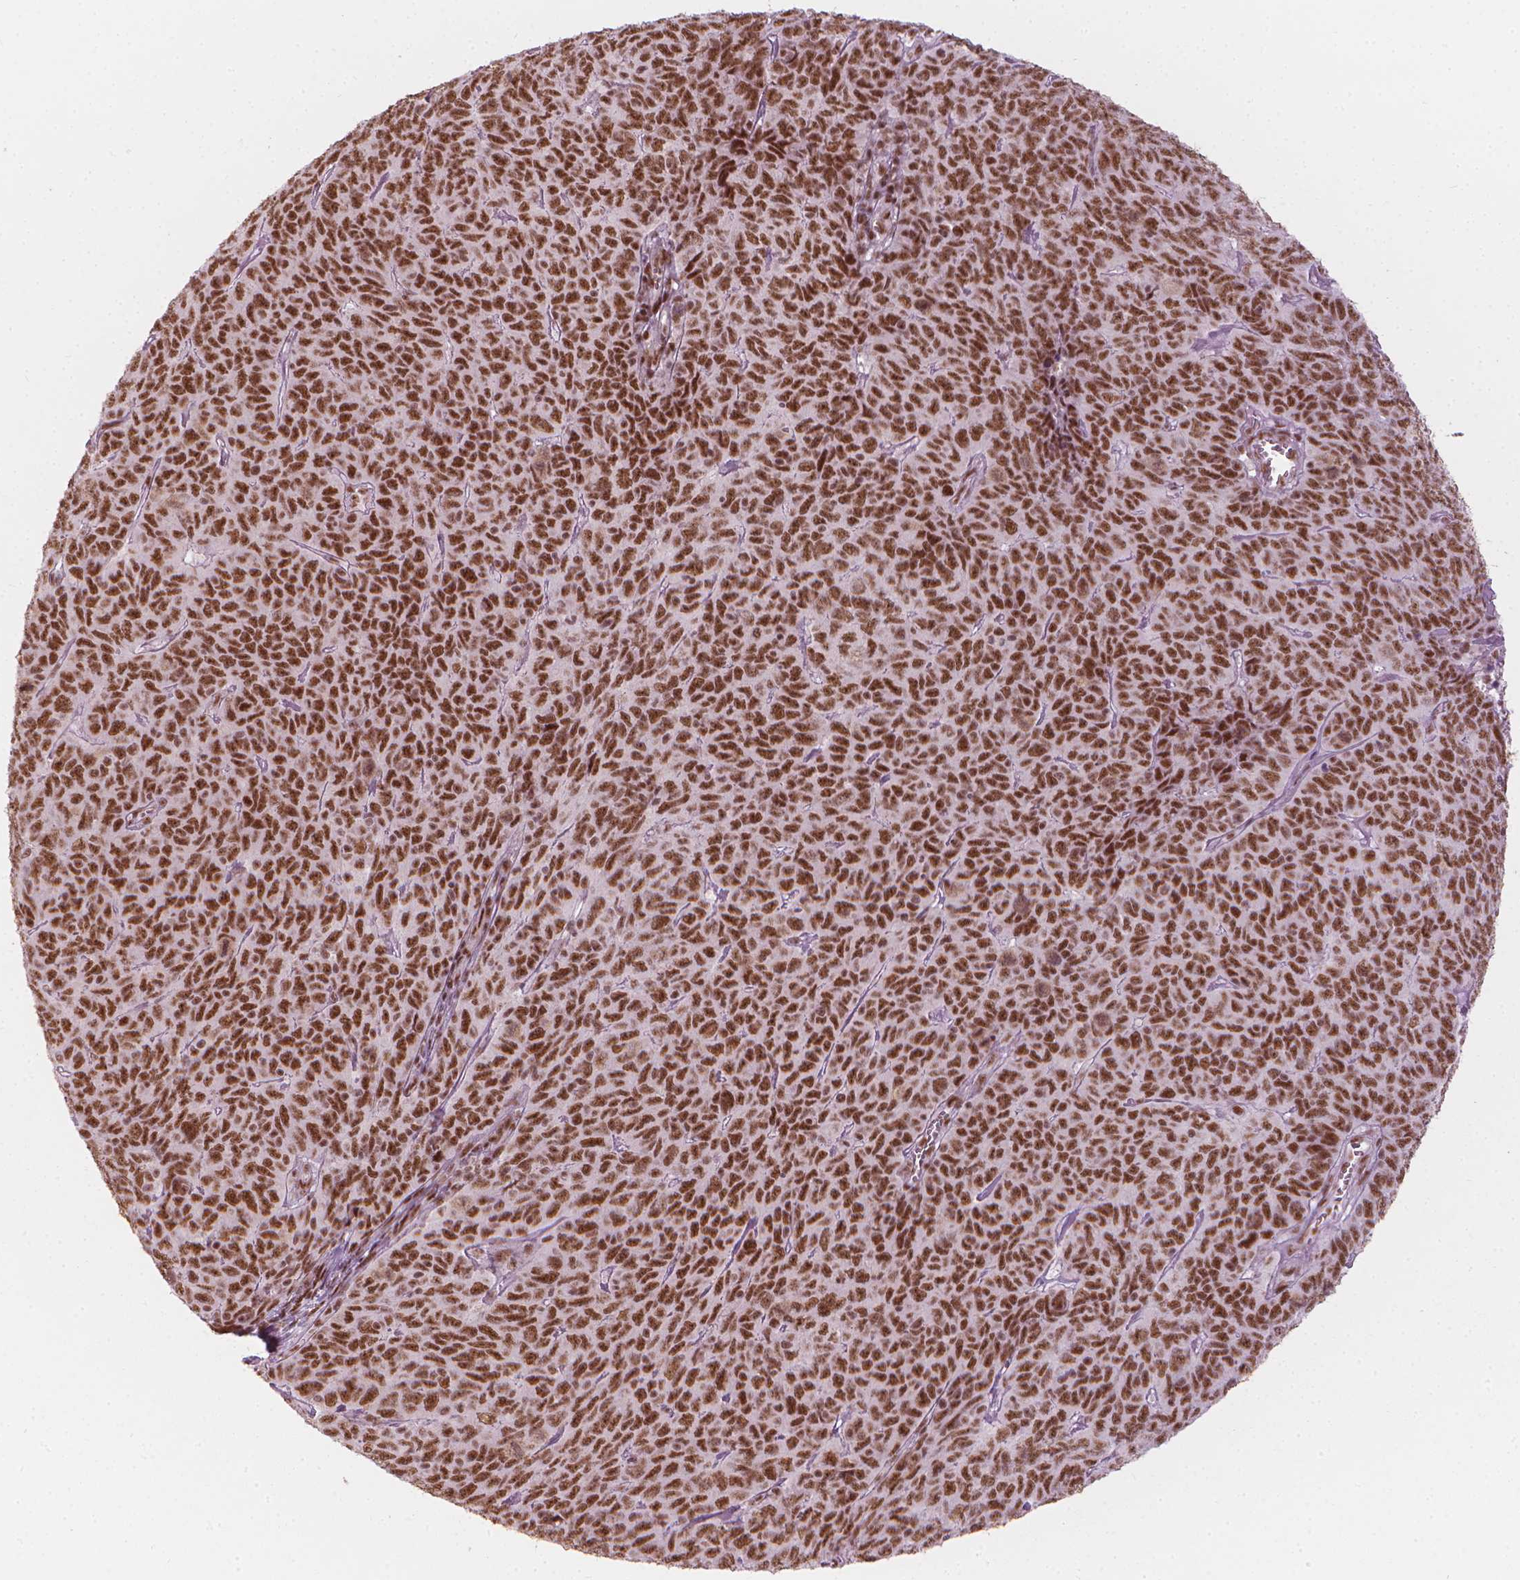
{"staining": {"intensity": "moderate", "quantity": ">75%", "location": "nuclear"}, "tissue": "skin cancer", "cell_type": "Tumor cells", "image_type": "cancer", "snomed": [{"axis": "morphology", "description": "Squamous cell carcinoma, NOS"}, {"axis": "topography", "description": "Skin"}, {"axis": "topography", "description": "Anal"}], "caption": "High-magnification brightfield microscopy of skin squamous cell carcinoma stained with DAB (brown) and counterstained with hematoxylin (blue). tumor cells exhibit moderate nuclear staining is appreciated in about>75% of cells.", "gene": "ELF2", "patient": {"sex": "female", "age": 51}}